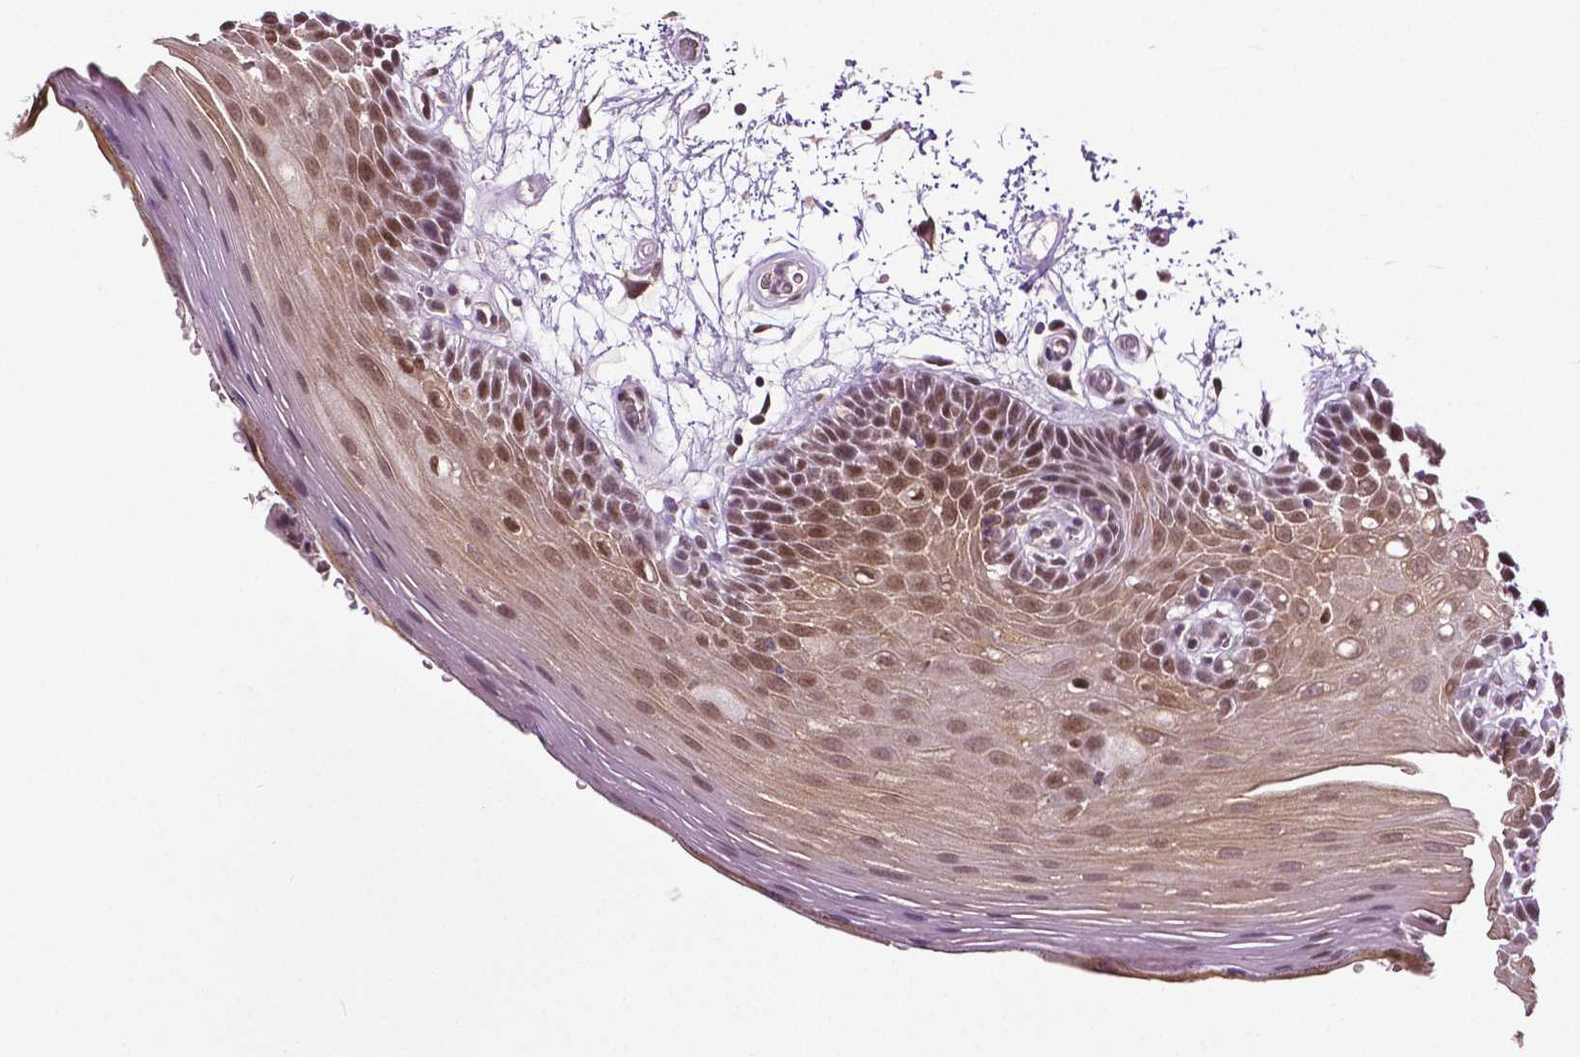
{"staining": {"intensity": "moderate", "quantity": "25%-75%", "location": "cytoplasmic/membranous,nuclear"}, "tissue": "oral mucosa", "cell_type": "Squamous epithelial cells", "image_type": "normal", "snomed": [{"axis": "morphology", "description": "Normal tissue, NOS"}, {"axis": "morphology", "description": "Squamous cell carcinoma, NOS"}, {"axis": "topography", "description": "Oral tissue"}, {"axis": "topography", "description": "Head-Neck"}], "caption": "Normal oral mucosa was stained to show a protein in brown. There is medium levels of moderate cytoplasmic/membranous,nuclear staining in about 25%-75% of squamous epithelial cells.", "gene": "DLX5", "patient": {"sex": "male", "age": 52}}